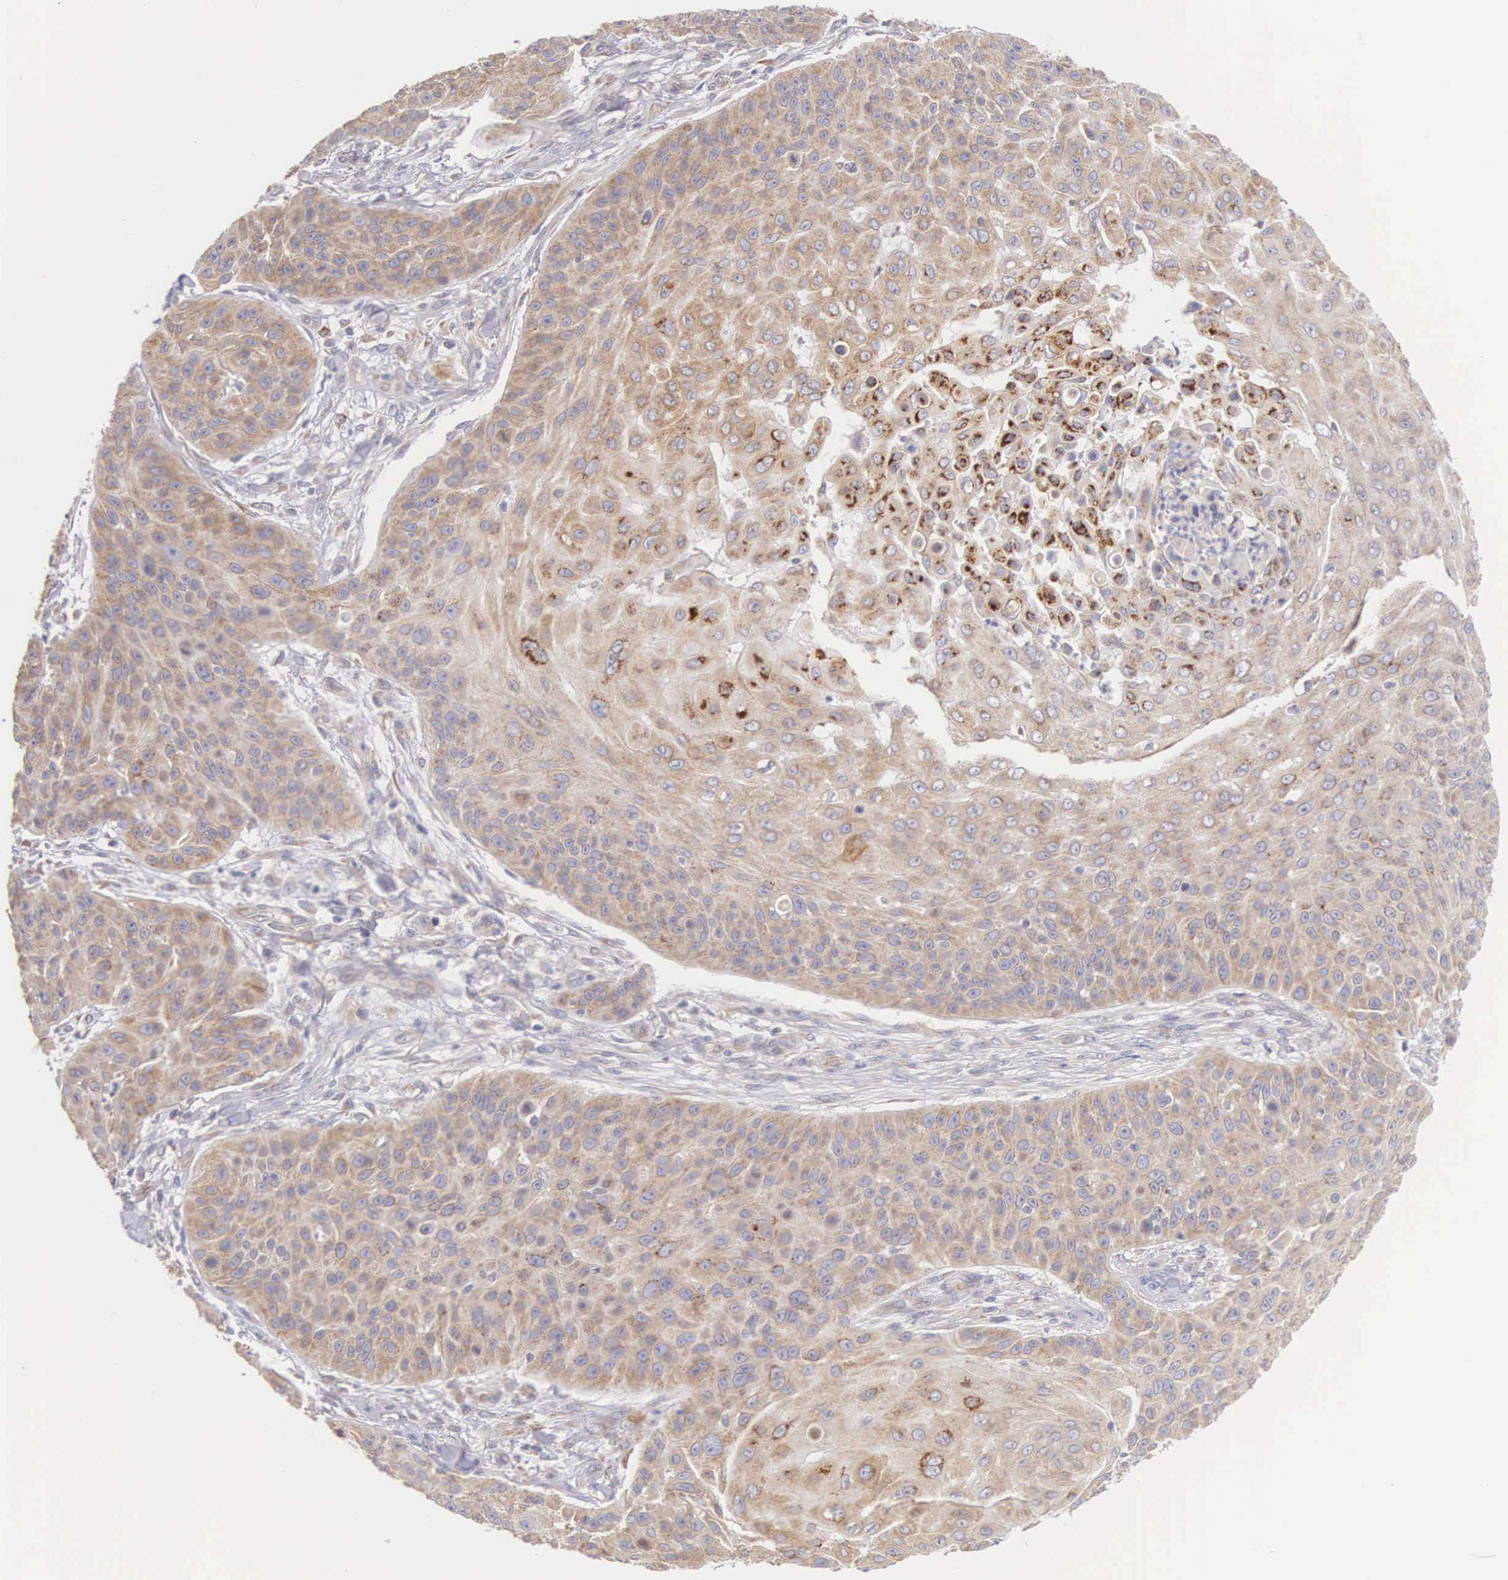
{"staining": {"intensity": "weak", "quantity": ">75%", "location": "cytoplasmic/membranous"}, "tissue": "skin cancer", "cell_type": "Tumor cells", "image_type": "cancer", "snomed": [{"axis": "morphology", "description": "Squamous cell carcinoma, NOS"}, {"axis": "topography", "description": "Skin"}], "caption": "Human skin cancer stained with a protein marker demonstrates weak staining in tumor cells.", "gene": "NSDHL", "patient": {"sex": "male", "age": 82}}